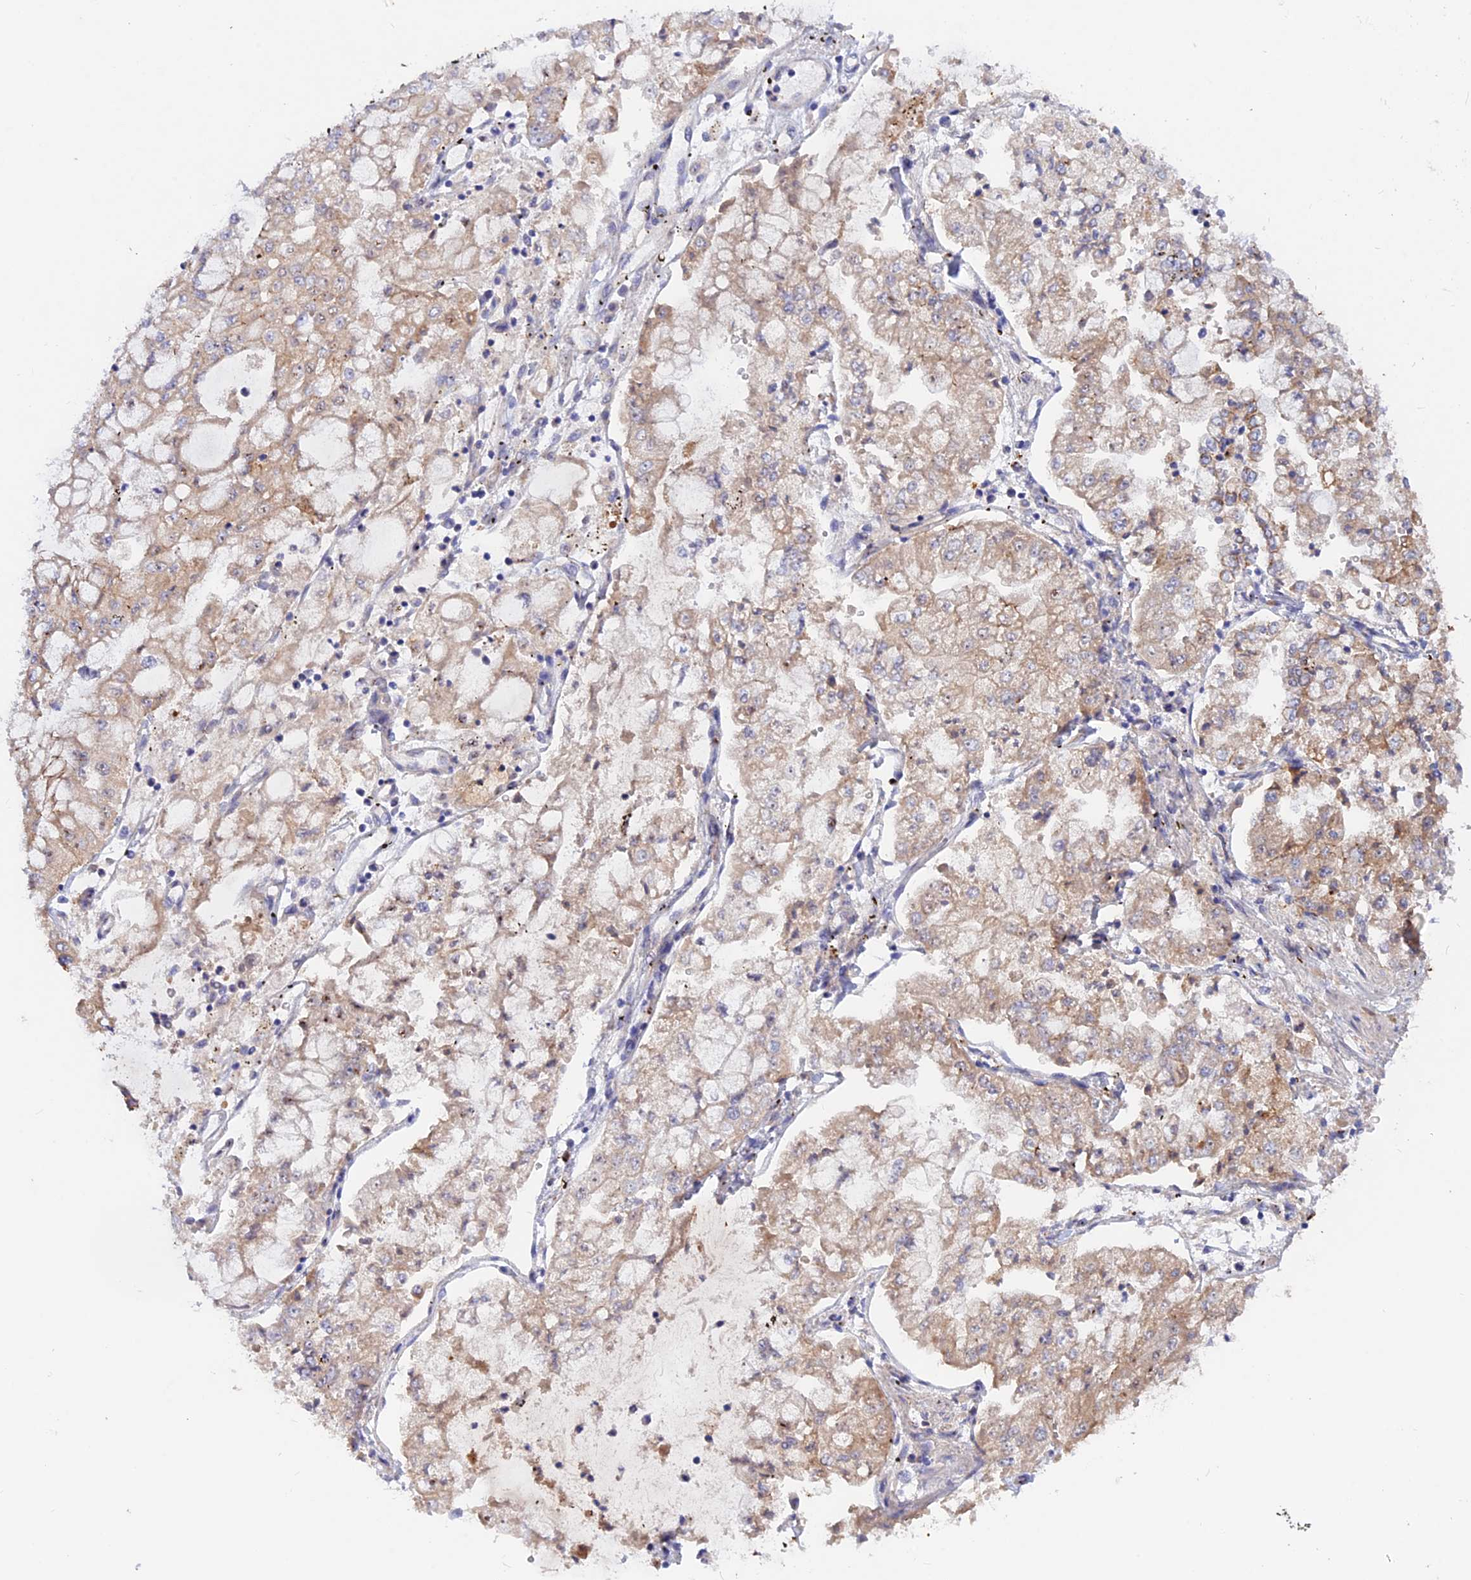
{"staining": {"intensity": "weak", "quantity": ">75%", "location": "cytoplasmic/membranous"}, "tissue": "stomach cancer", "cell_type": "Tumor cells", "image_type": "cancer", "snomed": [{"axis": "morphology", "description": "Adenocarcinoma, NOS"}, {"axis": "topography", "description": "Stomach"}], "caption": "Tumor cells exhibit weak cytoplasmic/membranous staining in approximately >75% of cells in stomach adenocarcinoma.", "gene": "GK5", "patient": {"sex": "male", "age": 76}}